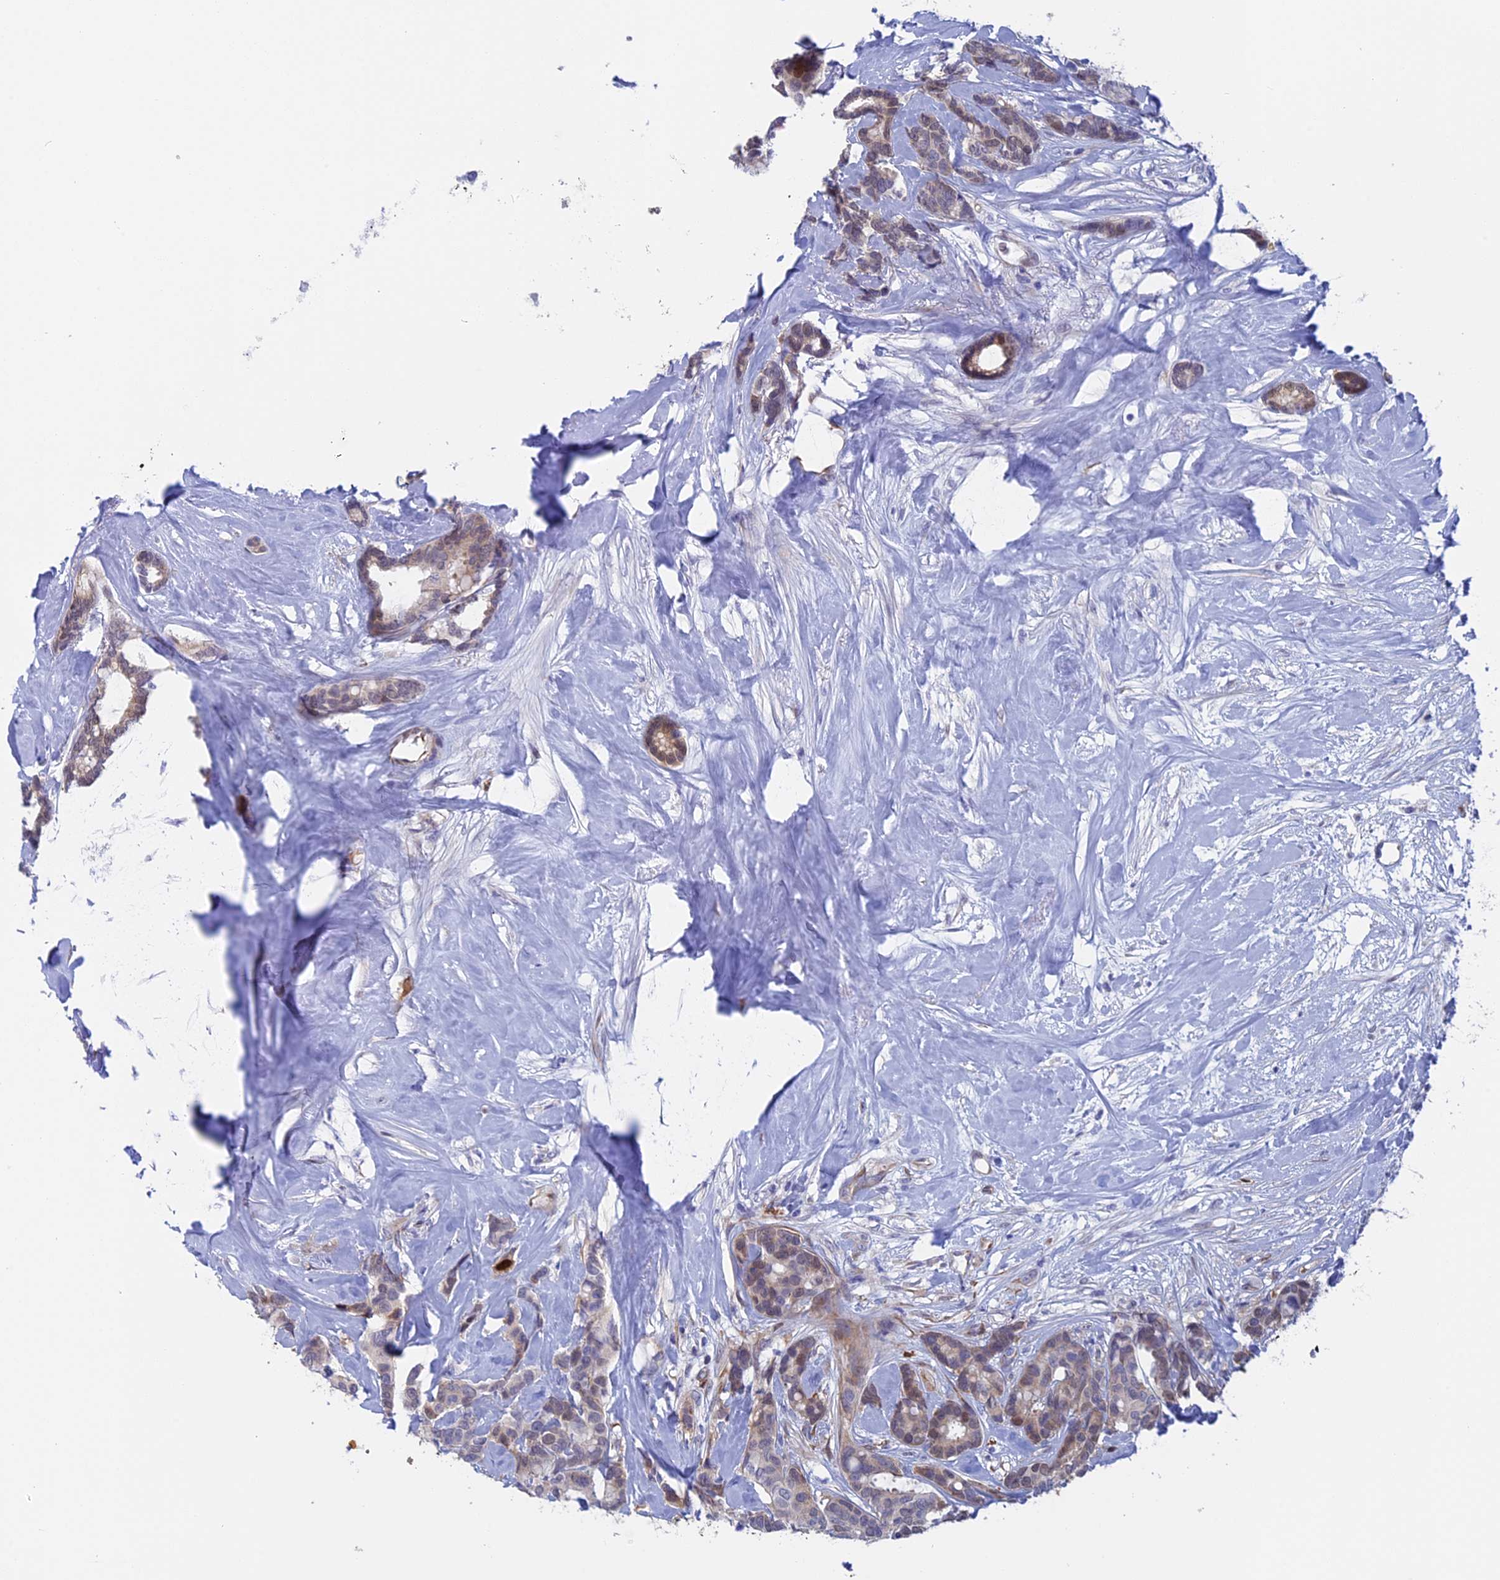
{"staining": {"intensity": "weak", "quantity": "<25%", "location": "cytoplasmic/membranous"}, "tissue": "breast cancer", "cell_type": "Tumor cells", "image_type": "cancer", "snomed": [{"axis": "morphology", "description": "Duct carcinoma"}, {"axis": "topography", "description": "Breast"}], "caption": "Tumor cells show no significant staining in breast cancer.", "gene": "SLC26A1", "patient": {"sex": "female", "age": 87}}